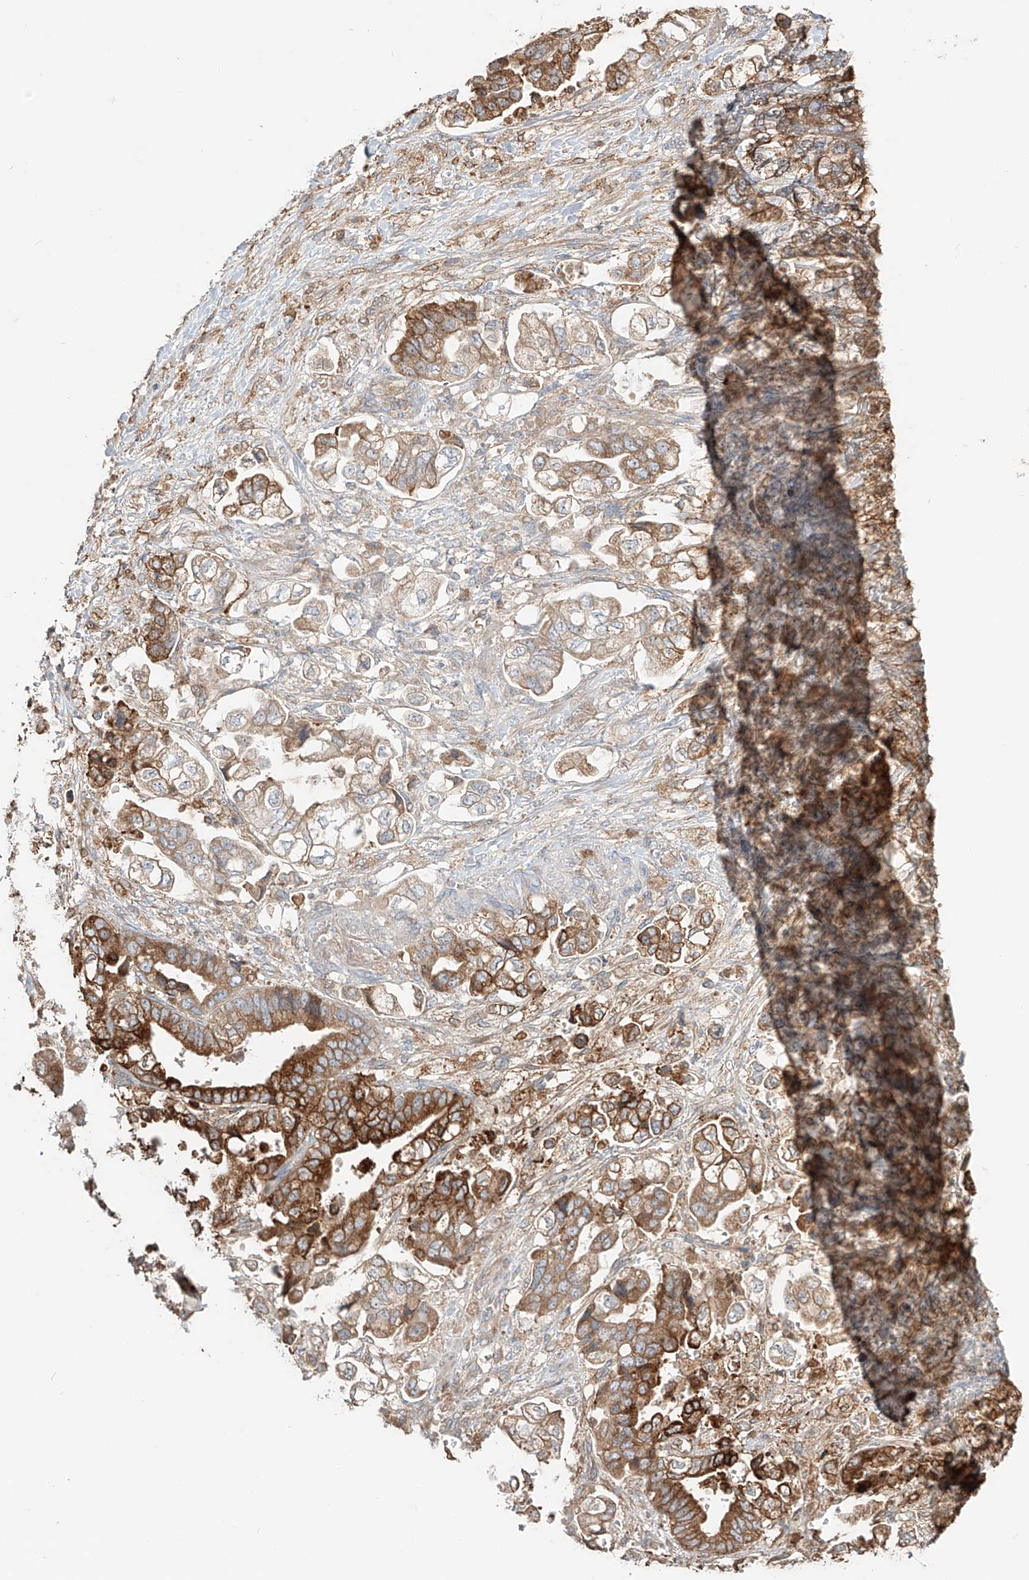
{"staining": {"intensity": "moderate", "quantity": ">75%", "location": "cytoplasmic/membranous"}, "tissue": "stomach cancer", "cell_type": "Tumor cells", "image_type": "cancer", "snomed": [{"axis": "morphology", "description": "Normal tissue, NOS"}, {"axis": "morphology", "description": "Adenocarcinoma, NOS"}, {"axis": "topography", "description": "Stomach"}], "caption": "IHC histopathology image of neoplastic tissue: stomach adenocarcinoma stained using immunohistochemistry (IHC) demonstrates medium levels of moderate protein expression localized specifically in the cytoplasmic/membranous of tumor cells, appearing as a cytoplasmic/membranous brown color.", "gene": "ERO1A", "patient": {"sex": "male", "age": 62}}